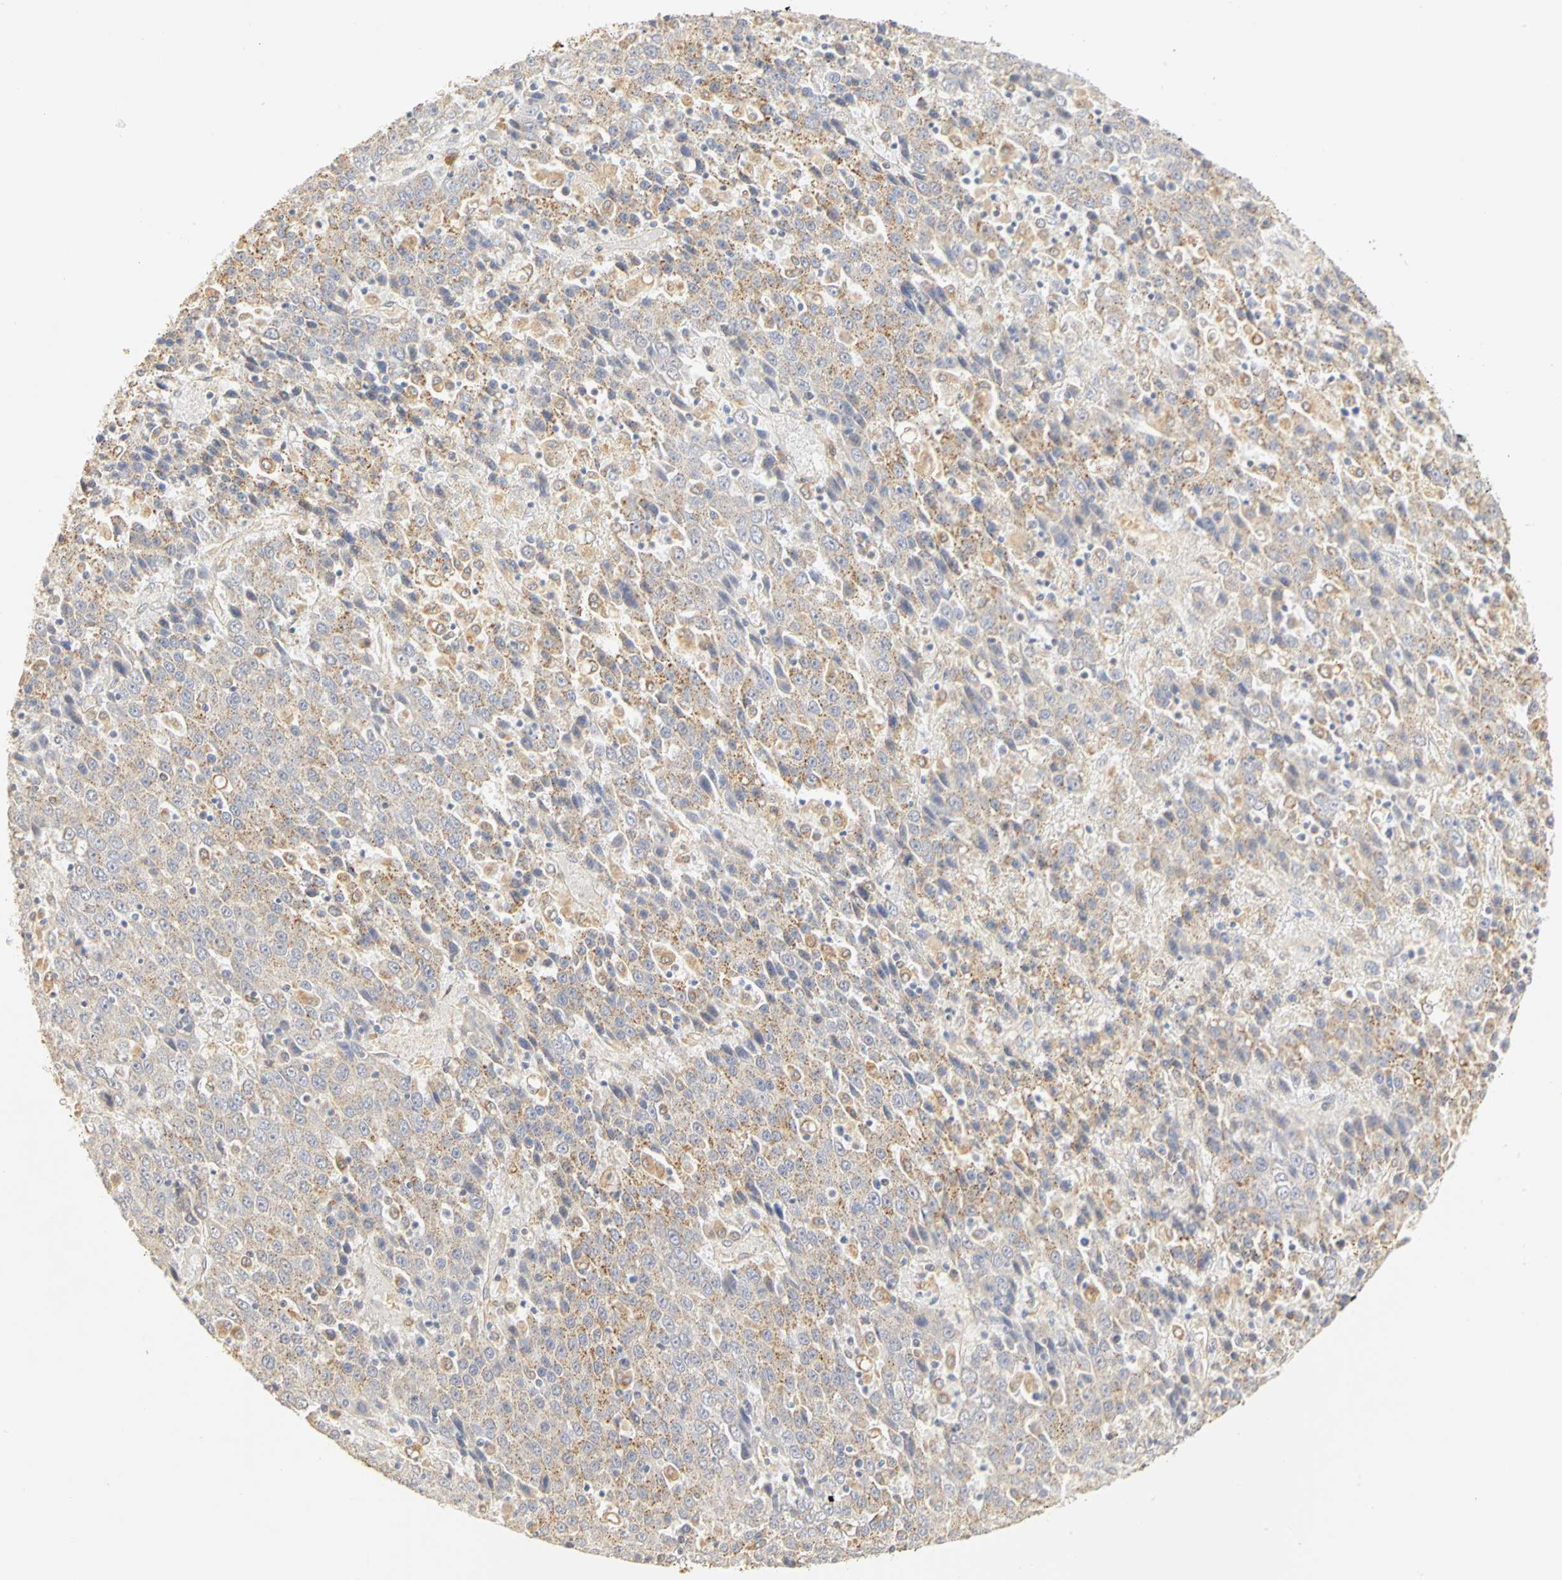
{"staining": {"intensity": "moderate", "quantity": ">75%", "location": "cytoplasmic/membranous"}, "tissue": "liver cancer", "cell_type": "Tumor cells", "image_type": "cancer", "snomed": [{"axis": "morphology", "description": "Carcinoma, Hepatocellular, NOS"}, {"axis": "topography", "description": "Liver"}], "caption": "This histopathology image reveals immunohistochemistry (IHC) staining of liver hepatocellular carcinoma, with medium moderate cytoplasmic/membranous positivity in about >75% of tumor cells.", "gene": "GNRH2", "patient": {"sex": "female", "age": 53}}